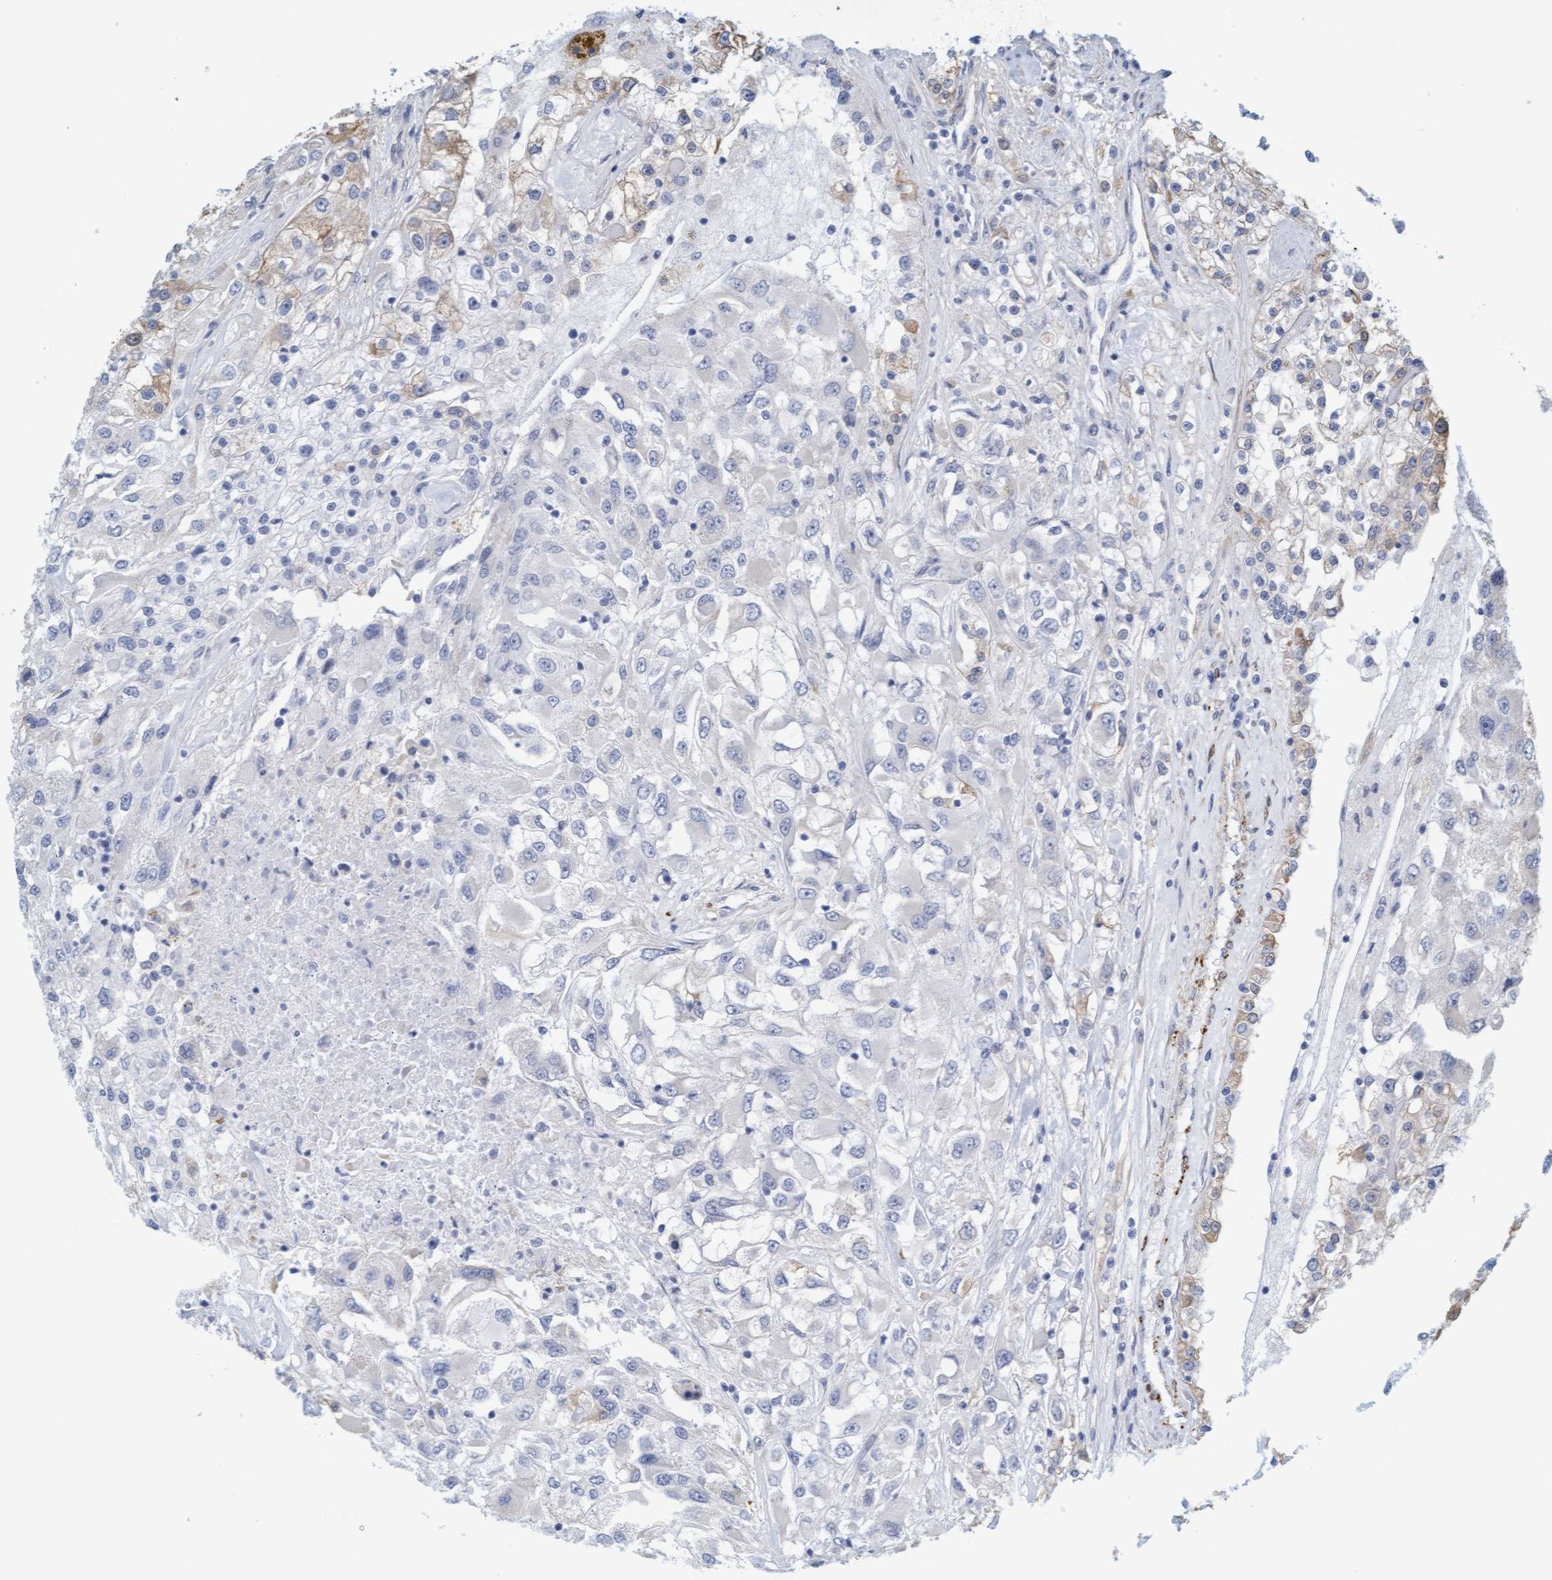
{"staining": {"intensity": "weak", "quantity": "<25%", "location": "cytoplasmic/membranous"}, "tissue": "renal cancer", "cell_type": "Tumor cells", "image_type": "cancer", "snomed": [{"axis": "morphology", "description": "Adenocarcinoma, NOS"}, {"axis": "topography", "description": "Kidney"}], "caption": "Renal cancer (adenocarcinoma) was stained to show a protein in brown. There is no significant expression in tumor cells.", "gene": "MAP1B", "patient": {"sex": "female", "age": 52}}